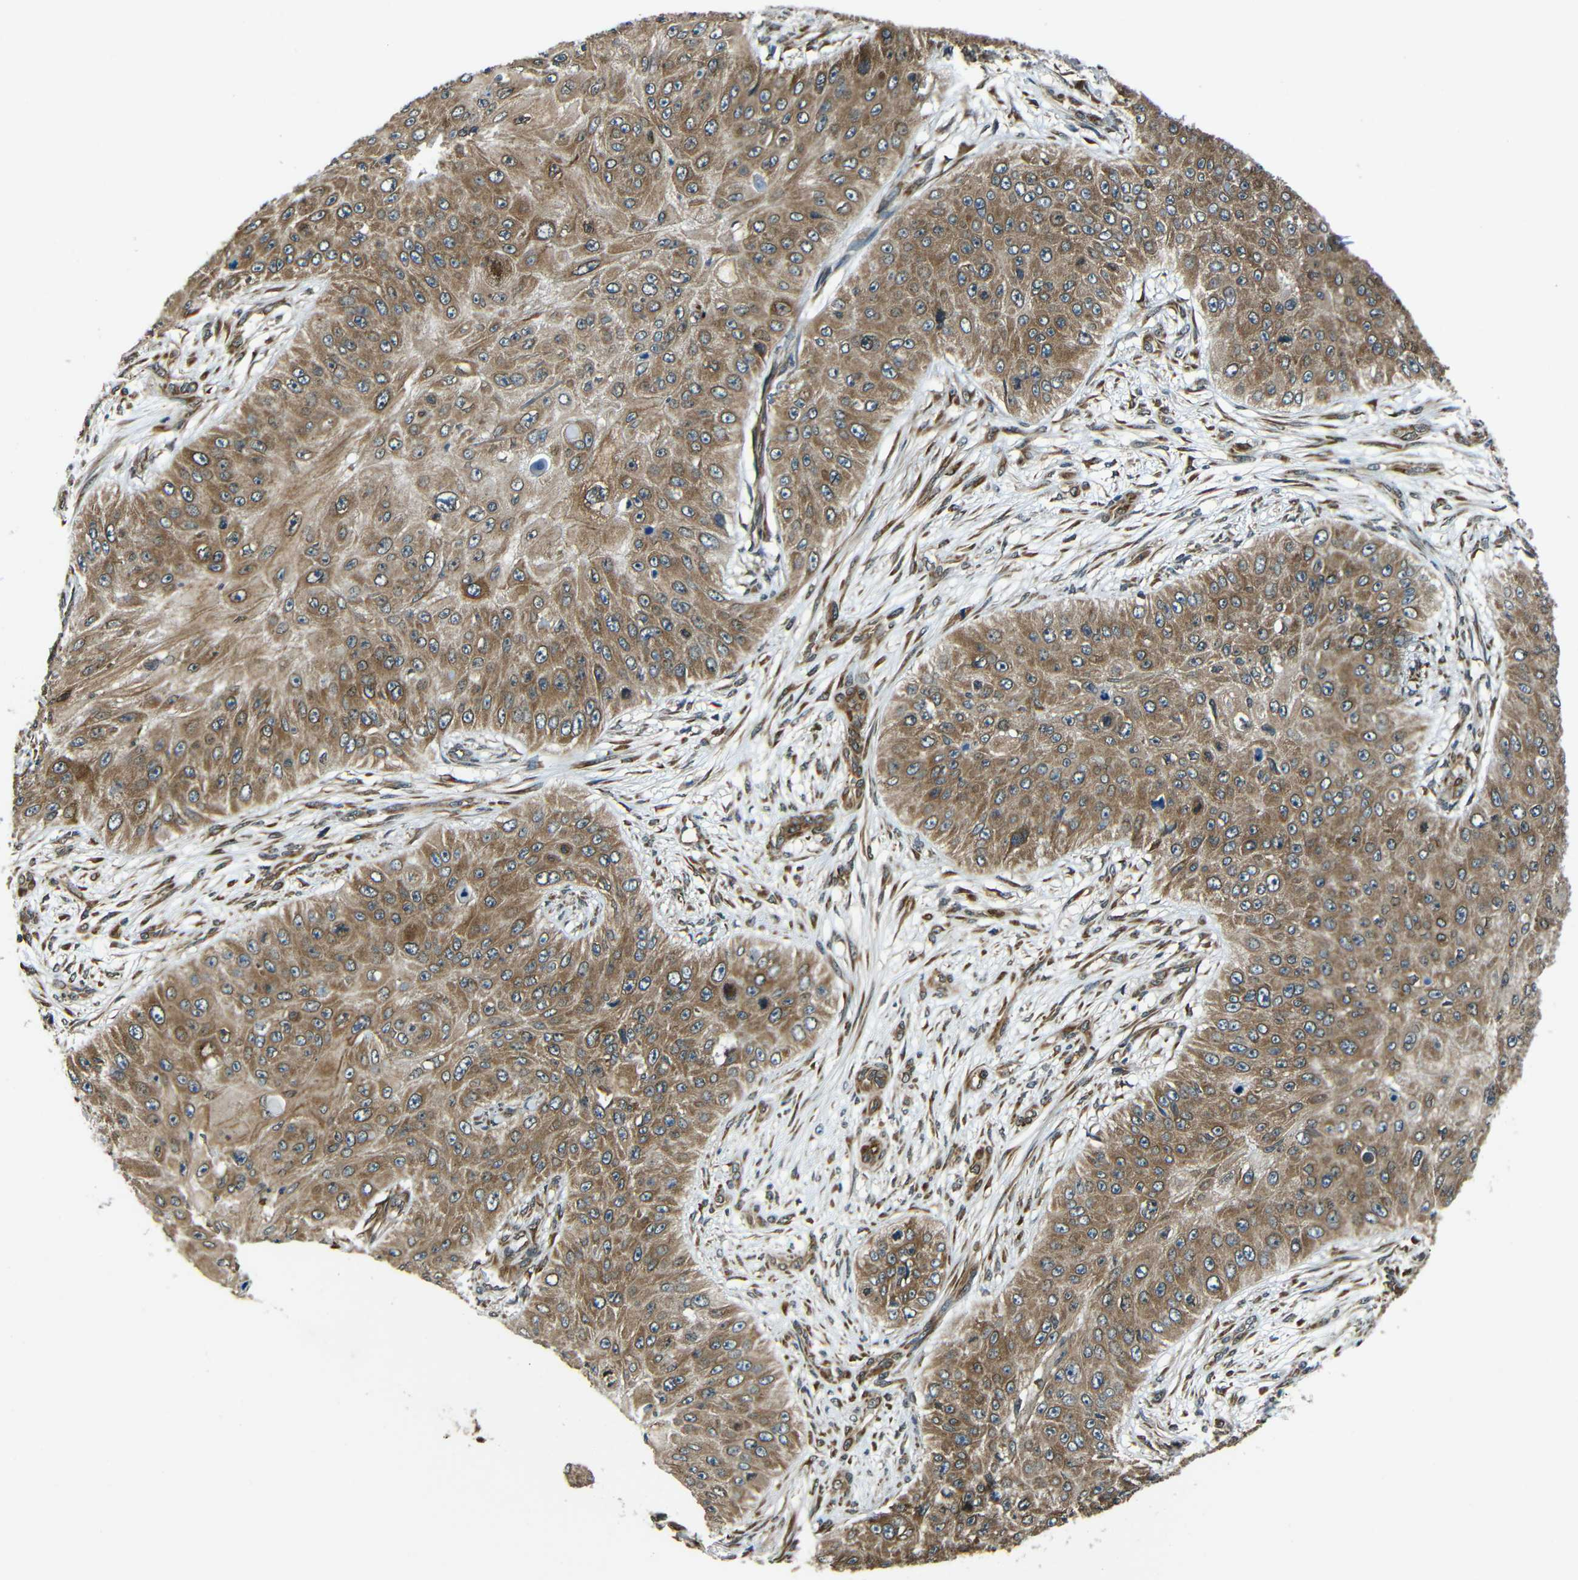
{"staining": {"intensity": "moderate", "quantity": ">75%", "location": "cytoplasmic/membranous"}, "tissue": "skin cancer", "cell_type": "Tumor cells", "image_type": "cancer", "snomed": [{"axis": "morphology", "description": "Squamous cell carcinoma, NOS"}, {"axis": "topography", "description": "Skin"}], "caption": "Moderate cytoplasmic/membranous expression is appreciated in about >75% of tumor cells in squamous cell carcinoma (skin). Nuclei are stained in blue.", "gene": "VAPB", "patient": {"sex": "female", "age": 80}}